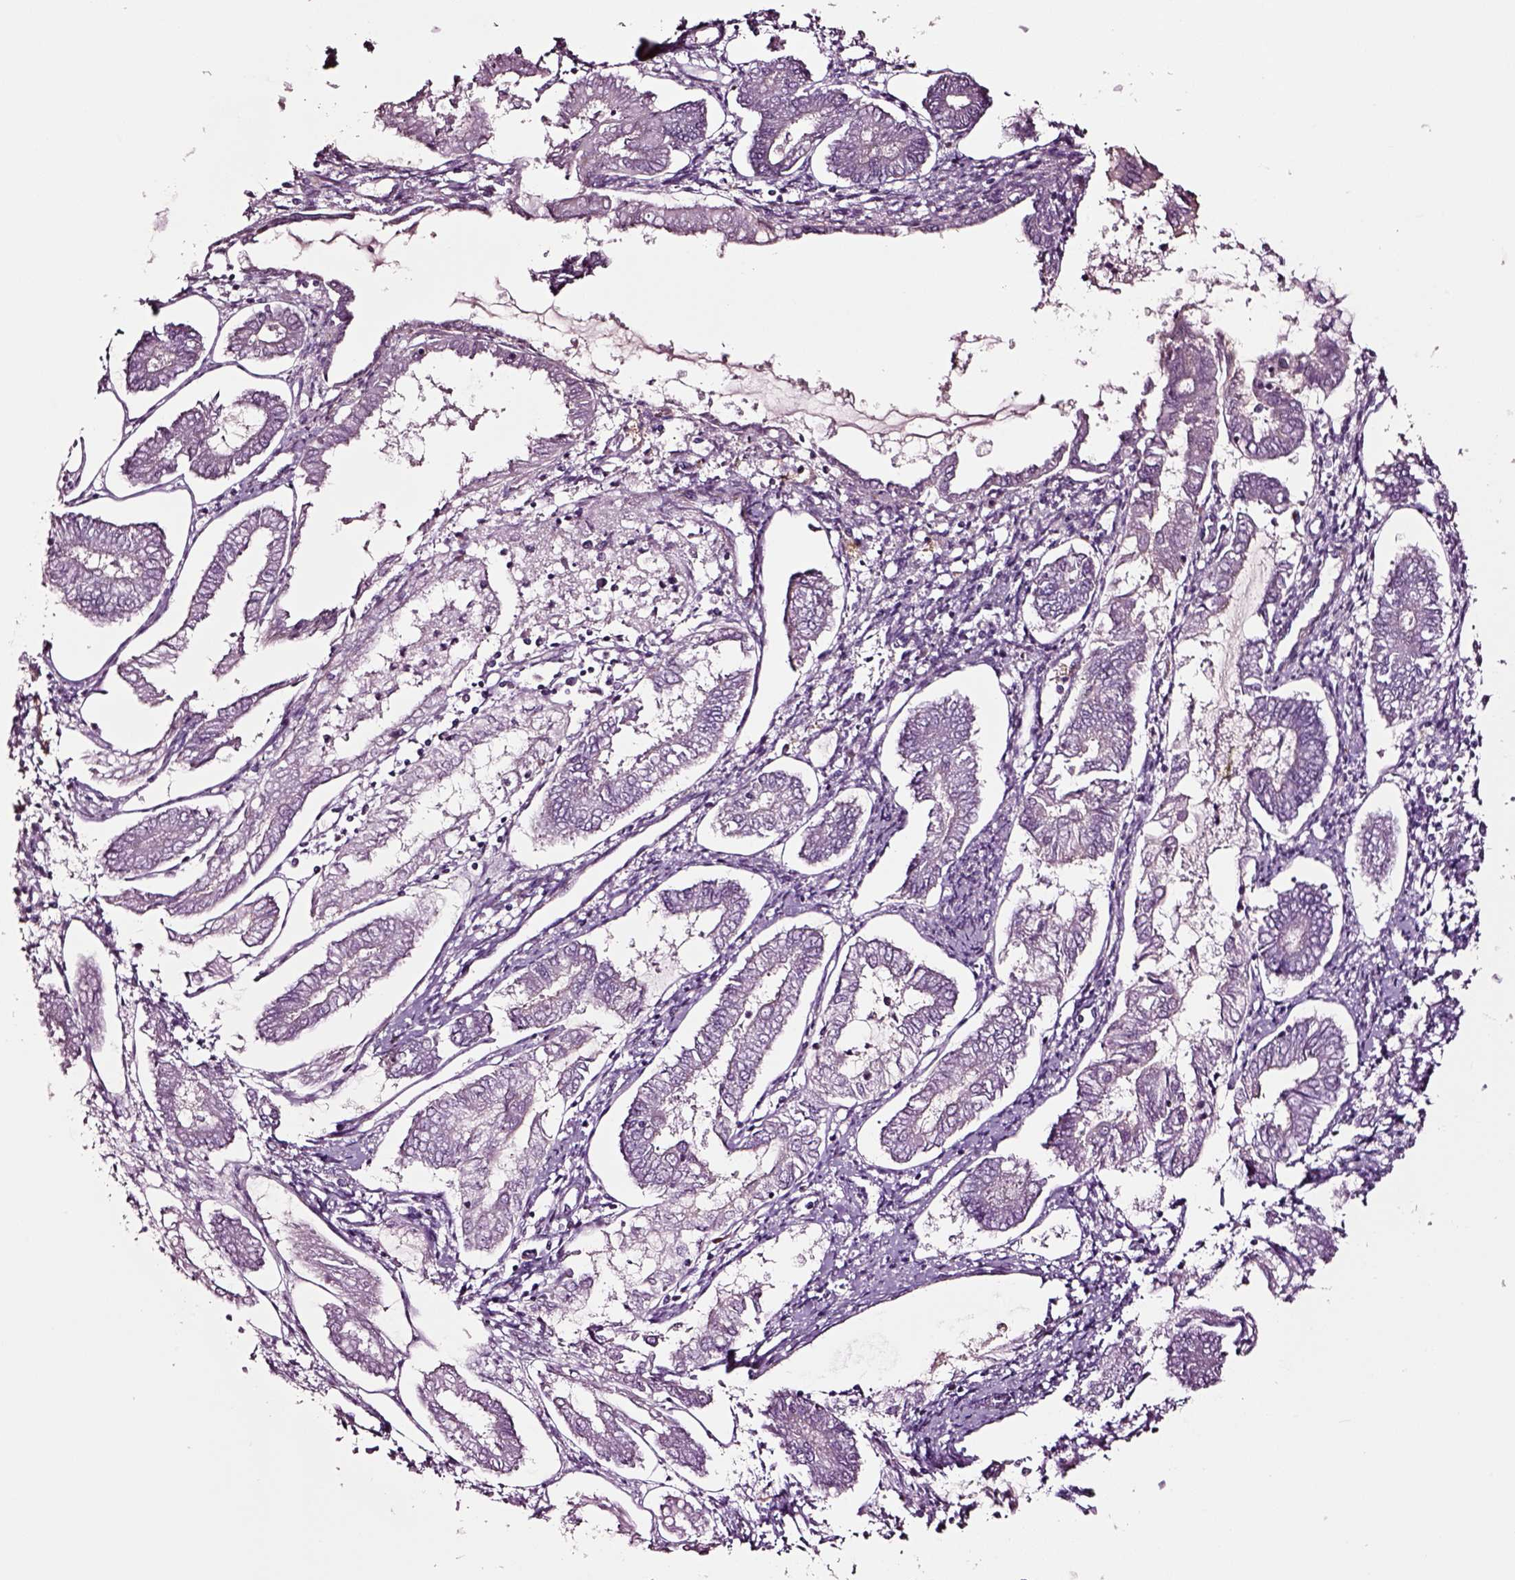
{"staining": {"intensity": "negative", "quantity": "none", "location": "none"}, "tissue": "endometrial cancer", "cell_type": "Tumor cells", "image_type": "cancer", "snomed": [{"axis": "morphology", "description": "Adenocarcinoma, NOS"}, {"axis": "topography", "description": "Endometrium"}], "caption": "Tumor cells are negative for protein expression in human endometrial cancer.", "gene": "SOX10", "patient": {"sex": "female", "age": 68}}